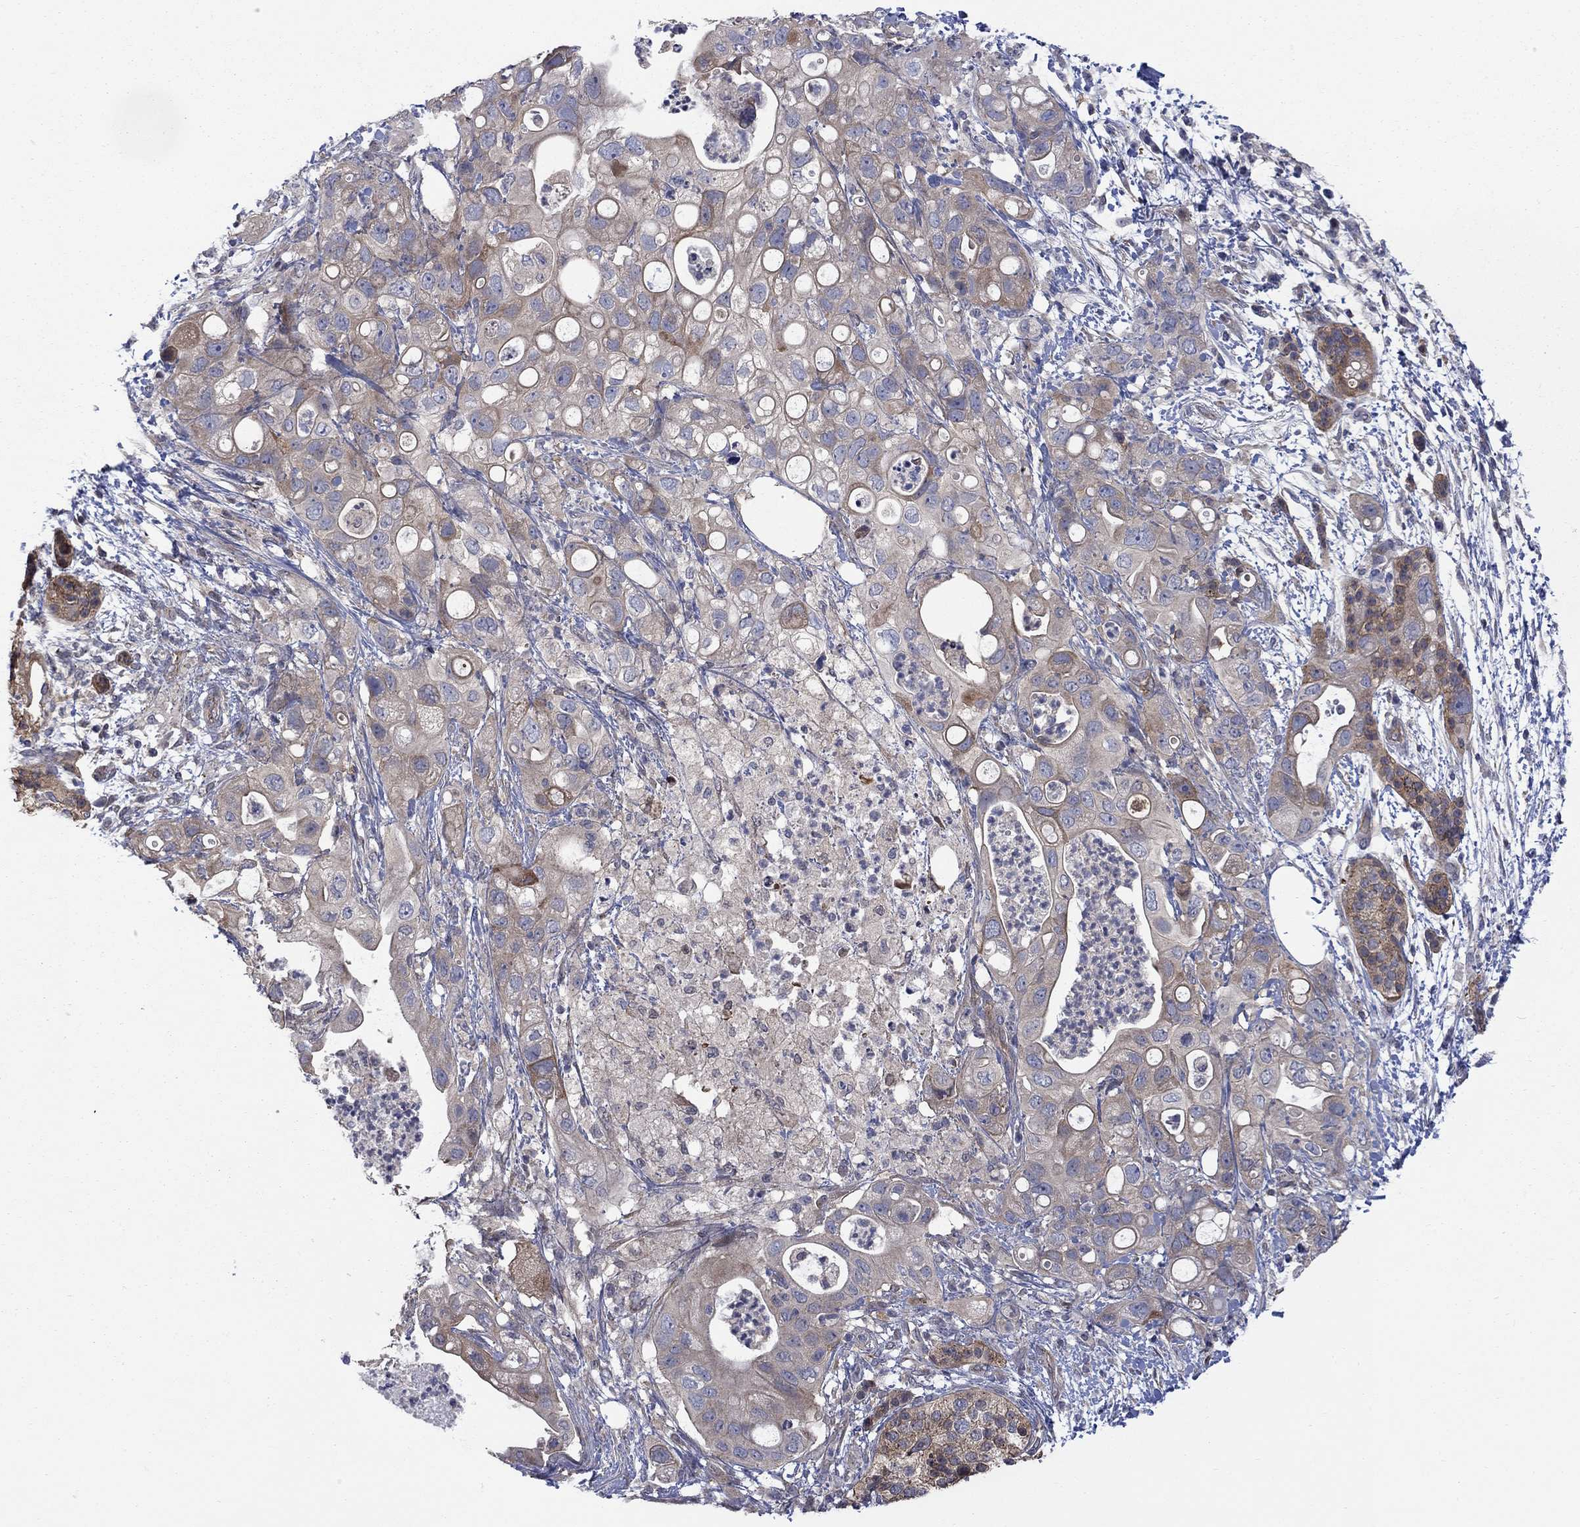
{"staining": {"intensity": "weak", "quantity": "25%-75%", "location": "cytoplasmic/membranous"}, "tissue": "pancreatic cancer", "cell_type": "Tumor cells", "image_type": "cancer", "snomed": [{"axis": "morphology", "description": "Adenocarcinoma, NOS"}, {"axis": "topography", "description": "Pancreas"}], "caption": "Weak cytoplasmic/membranous staining is identified in approximately 25%-75% of tumor cells in adenocarcinoma (pancreatic).", "gene": "PDZD2", "patient": {"sex": "female", "age": 72}}